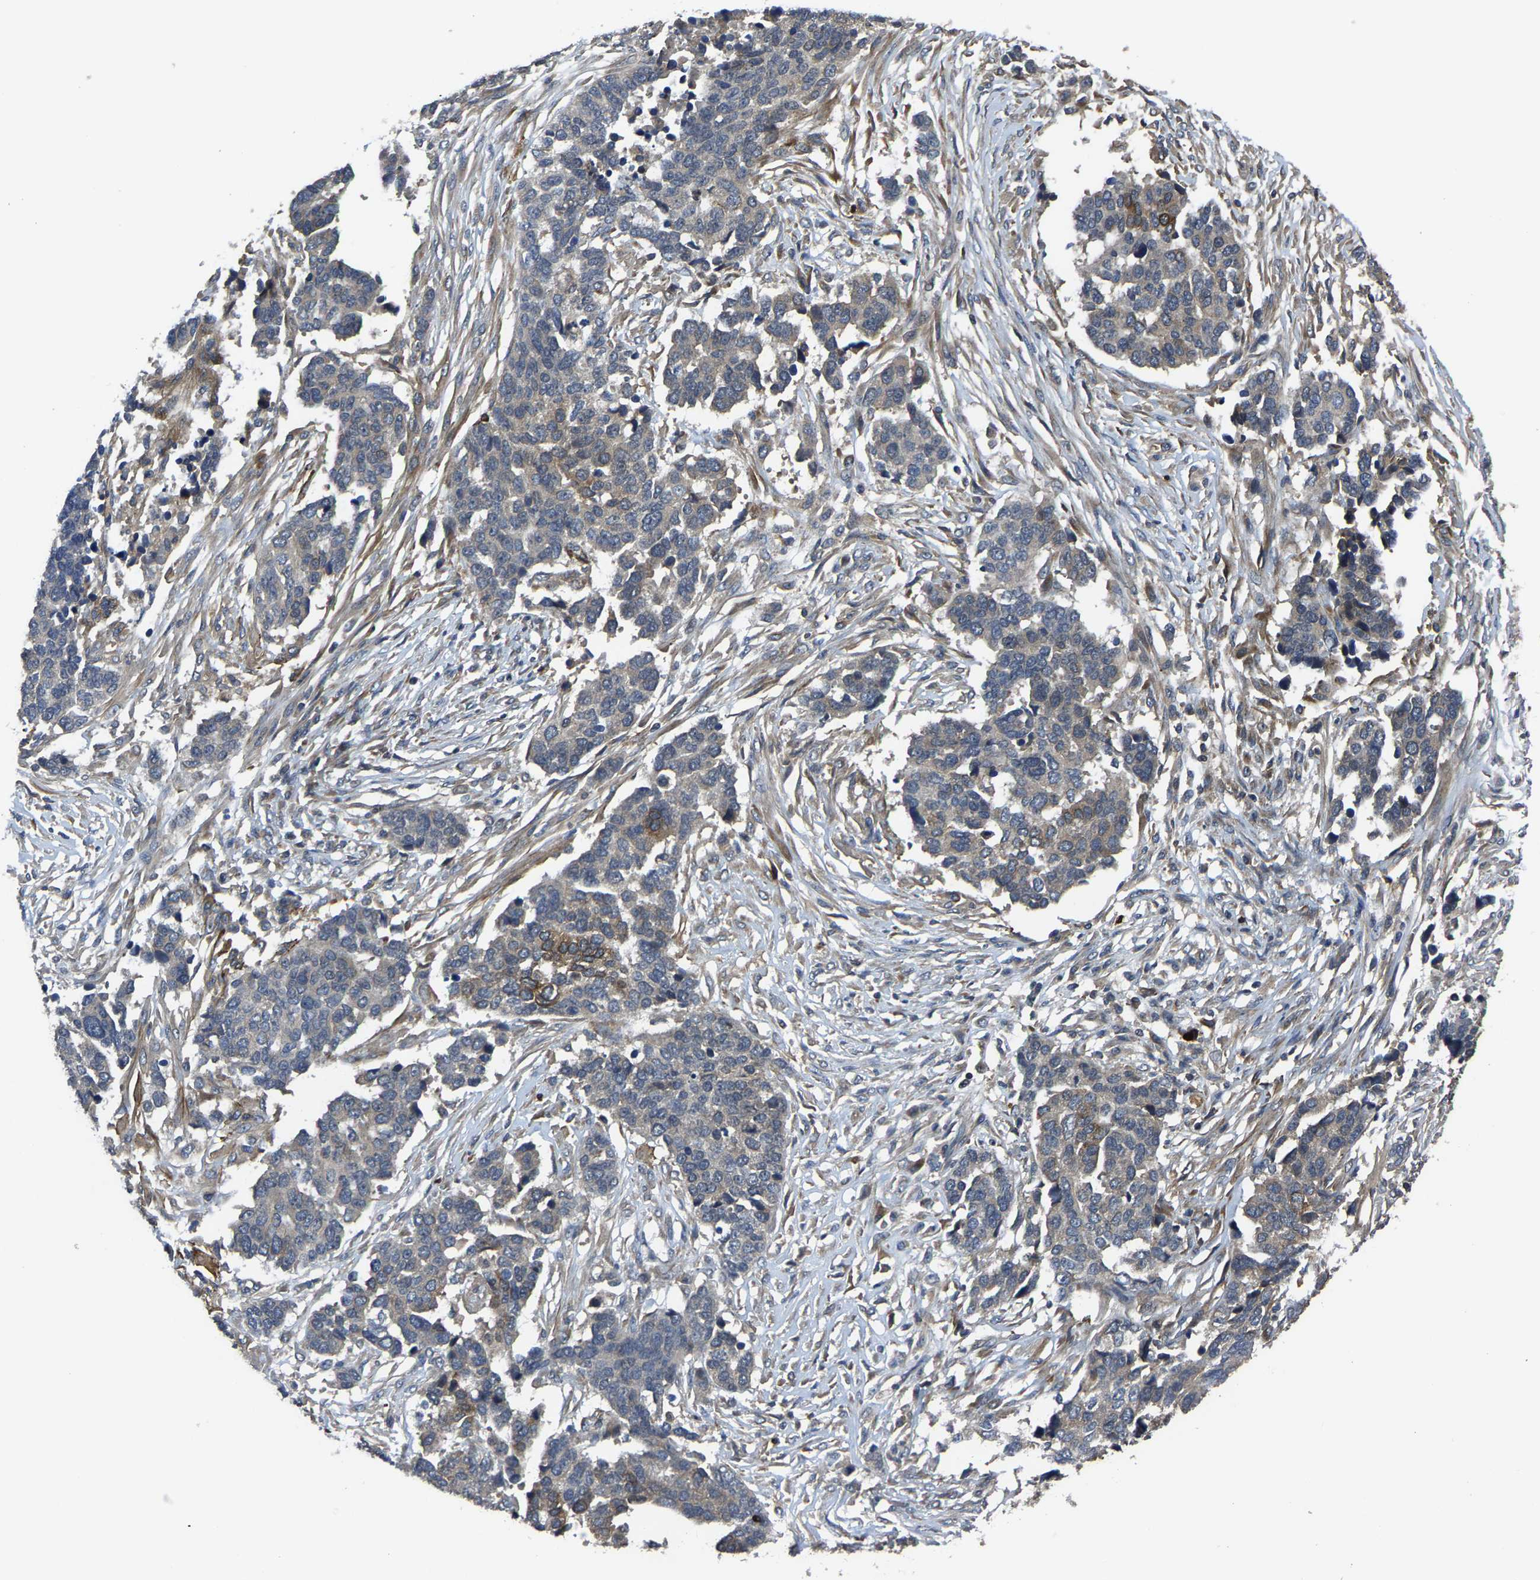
{"staining": {"intensity": "moderate", "quantity": "<25%", "location": "cytoplasmic/membranous"}, "tissue": "ovarian cancer", "cell_type": "Tumor cells", "image_type": "cancer", "snomed": [{"axis": "morphology", "description": "Cystadenocarcinoma, serous, NOS"}, {"axis": "topography", "description": "Ovary"}], "caption": "Immunohistochemistry (IHC) (DAB) staining of human serous cystadenocarcinoma (ovarian) displays moderate cytoplasmic/membranous protein positivity in approximately <25% of tumor cells.", "gene": "AGBL3", "patient": {"sex": "female", "age": 44}}